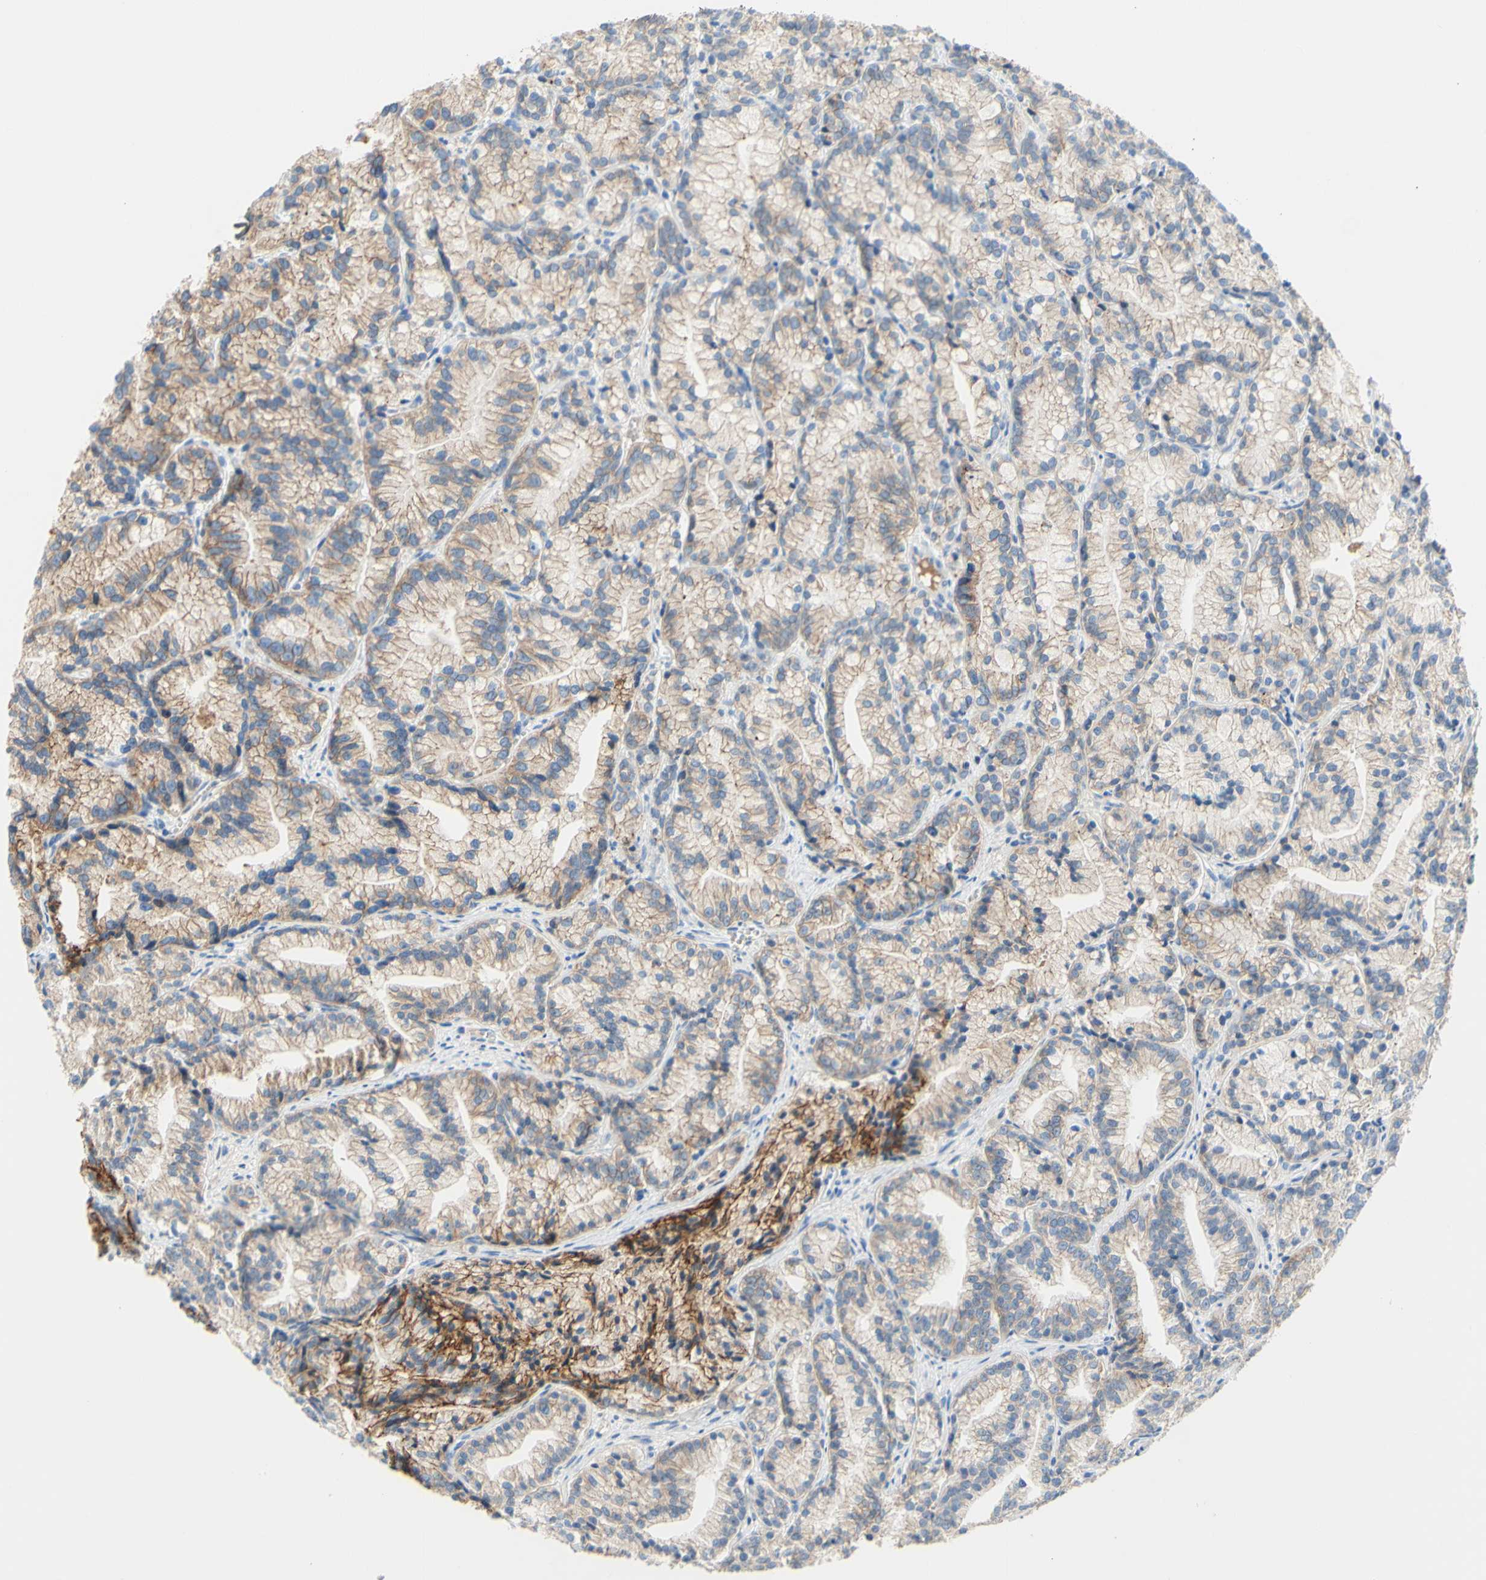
{"staining": {"intensity": "strong", "quantity": ">75%", "location": "cytoplasmic/membranous"}, "tissue": "prostate cancer", "cell_type": "Tumor cells", "image_type": "cancer", "snomed": [{"axis": "morphology", "description": "Adenocarcinoma, Low grade"}, {"axis": "topography", "description": "Prostate"}], "caption": "Immunohistochemical staining of human prostate cancer (adenocarcinoma (low-grade)) exhibits strong cytoplasmic/membranous protein expression in approximately >75% of tumor cells.", "gene": "DSC2", "patient": {"sex": "male", "age": 89}}